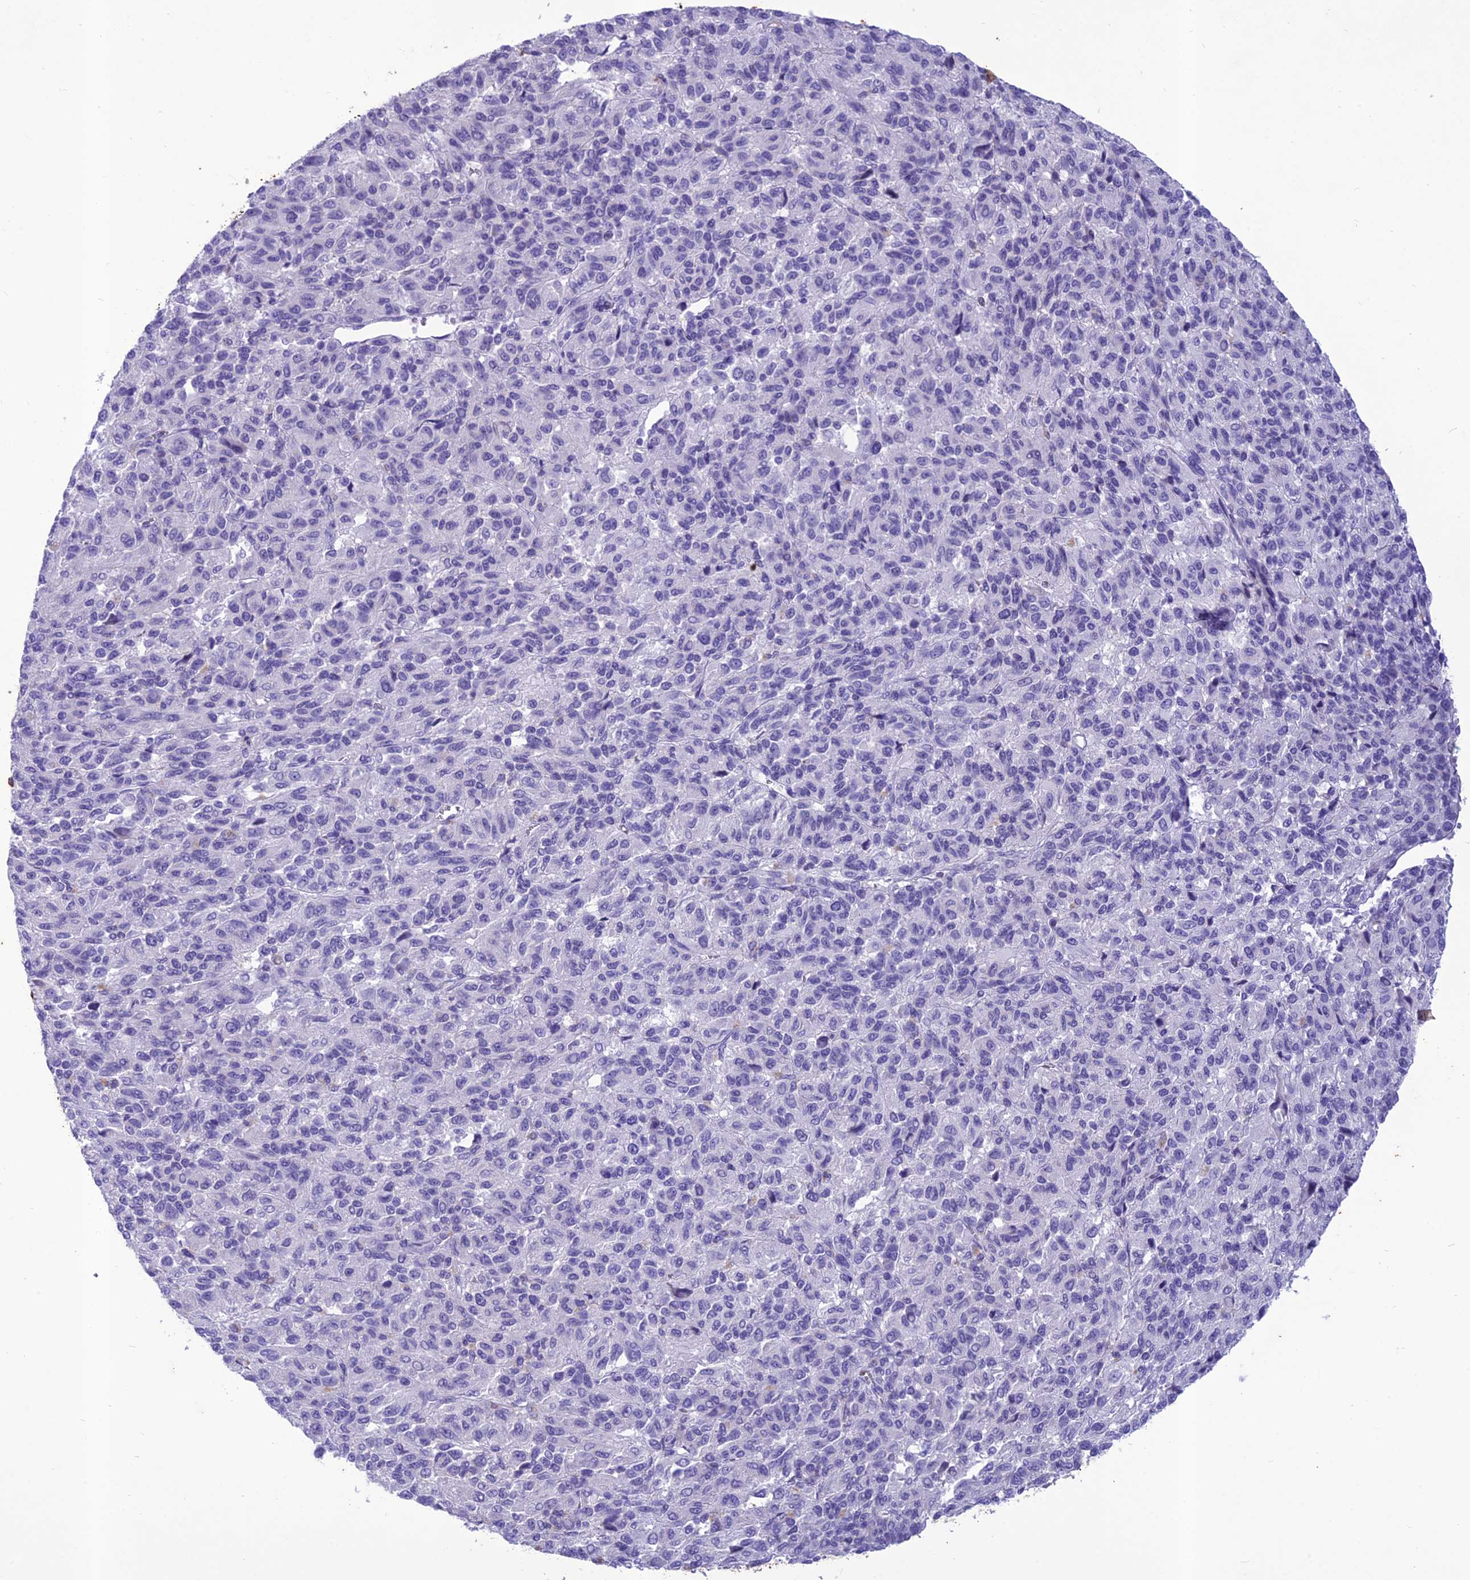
{"staining": {"intensity": "negative", "quantity": "none", "location": "none"}, "tissue": "melanoma", "cell_type": "Tumor cells", "image_type": "cancer", "snomed": [{"axis": "morphology", "description": "Malignant melanoma, Metastatic site"}, {"axis": "topography", "description": "Lung"}], "caption": "A high-resolution micrograph shows immunohistochemistry staining of melanoma, which demonstrates no significant expression in tumor cells. (DAB (3,3'-diaminobenzidine) immunohistochemistry with hematoxylin counter stain).", "gene": "IFT172", "patient": {"sex": "male", "age": 64}}